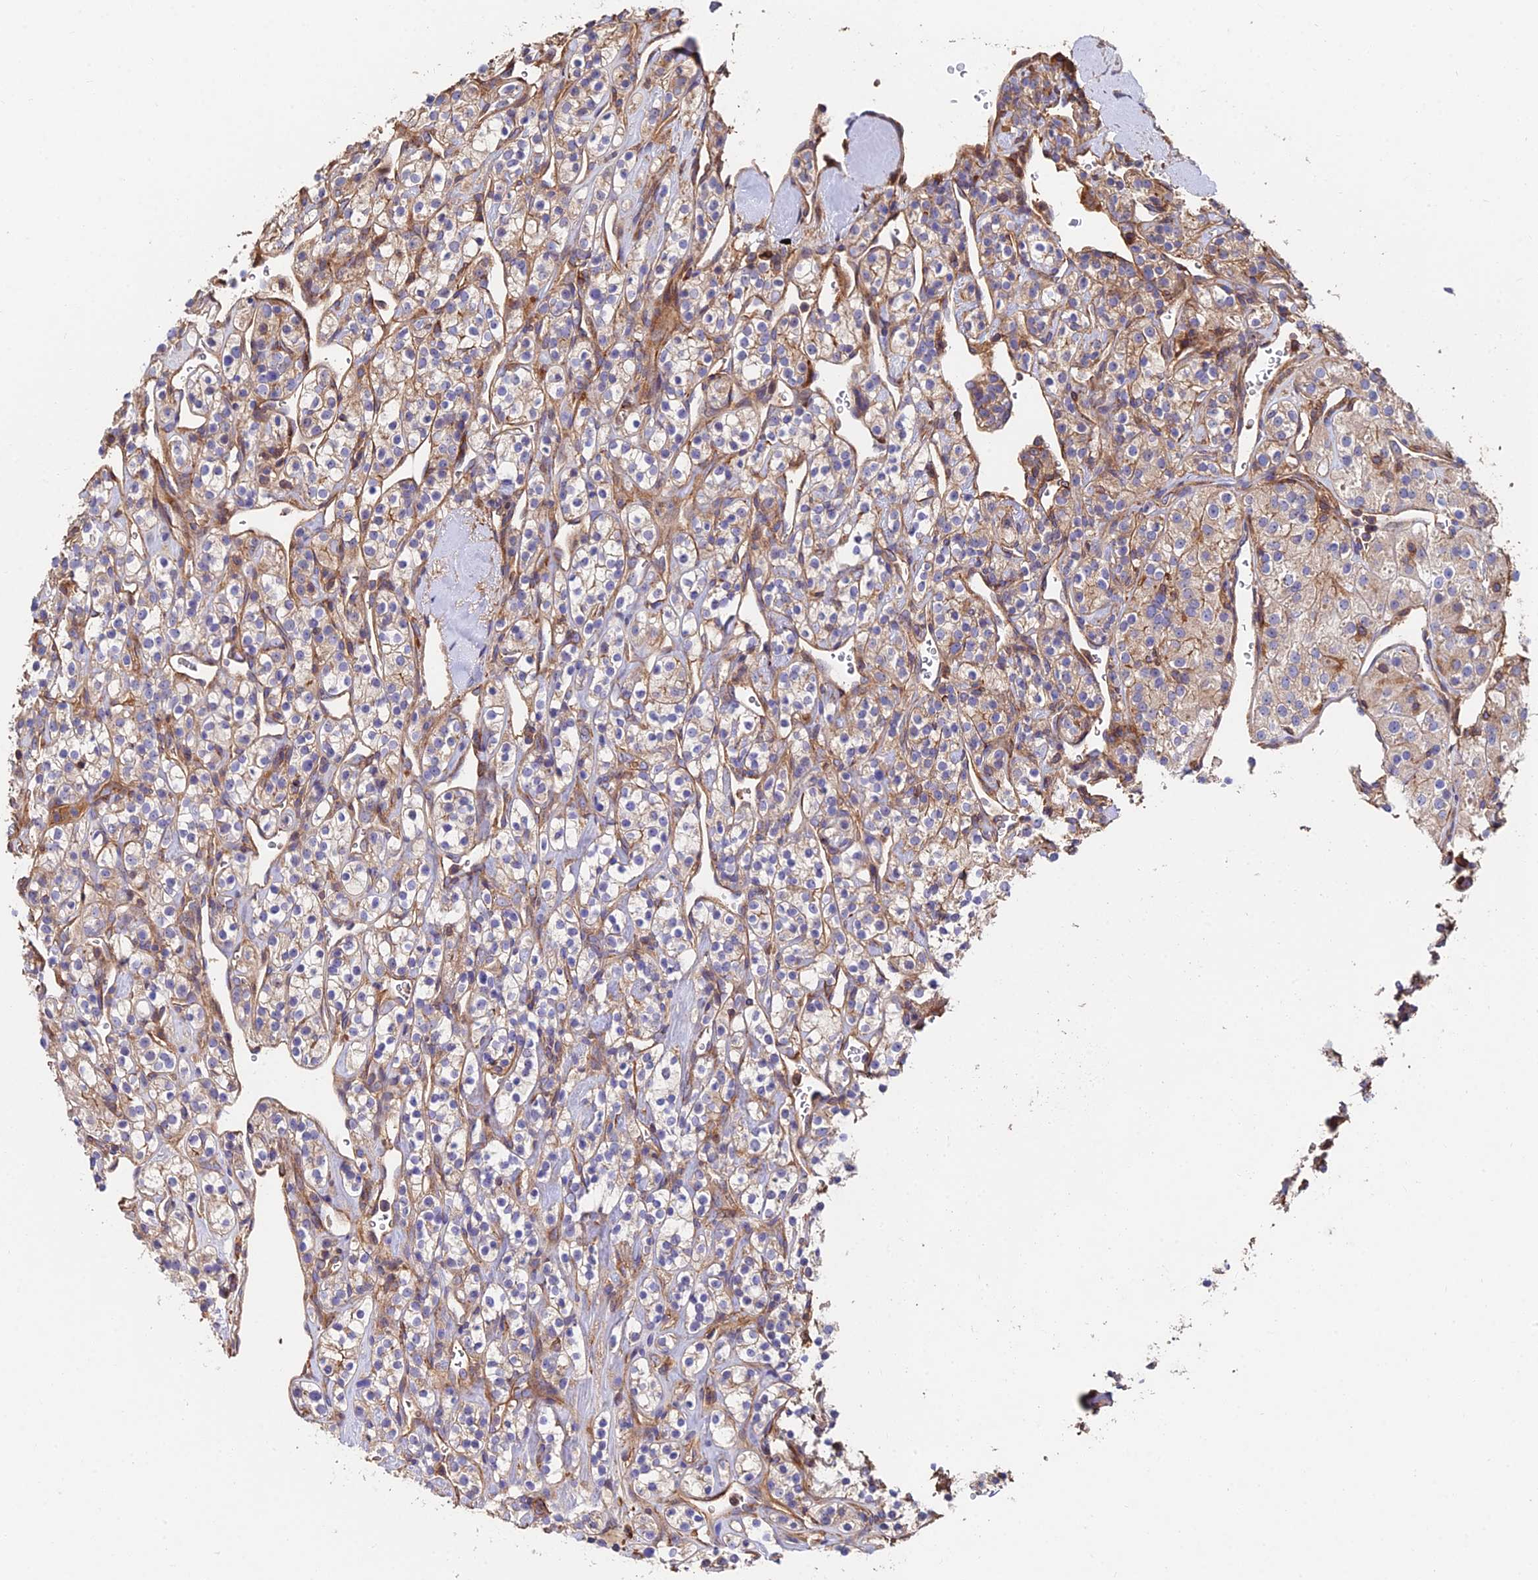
{"staining": {"intensity": "weak", "quantity": "25%-75%", "location": "cytoplasmic/membranous"}, "tissue": "renal cancer", "cell_type": "Tumor cells", "image_type": "cancer", "snomed": [{"axis": "morphology", "description": "Adenocarcinoma, NOS"}, {"axis": "topography", "description": "Kidney"}], "caption": "High-magnification brightfield microscopy of renal cancer stained with DAB (brown) and counterstained with hematoxylin (blue). tumor cells exhibit weak cytoplasmic/membranous expression is appreciated in approximately25%-75% of cells.", "gene": "EXT1", "patient": {"sex": "male", "age": 77}}